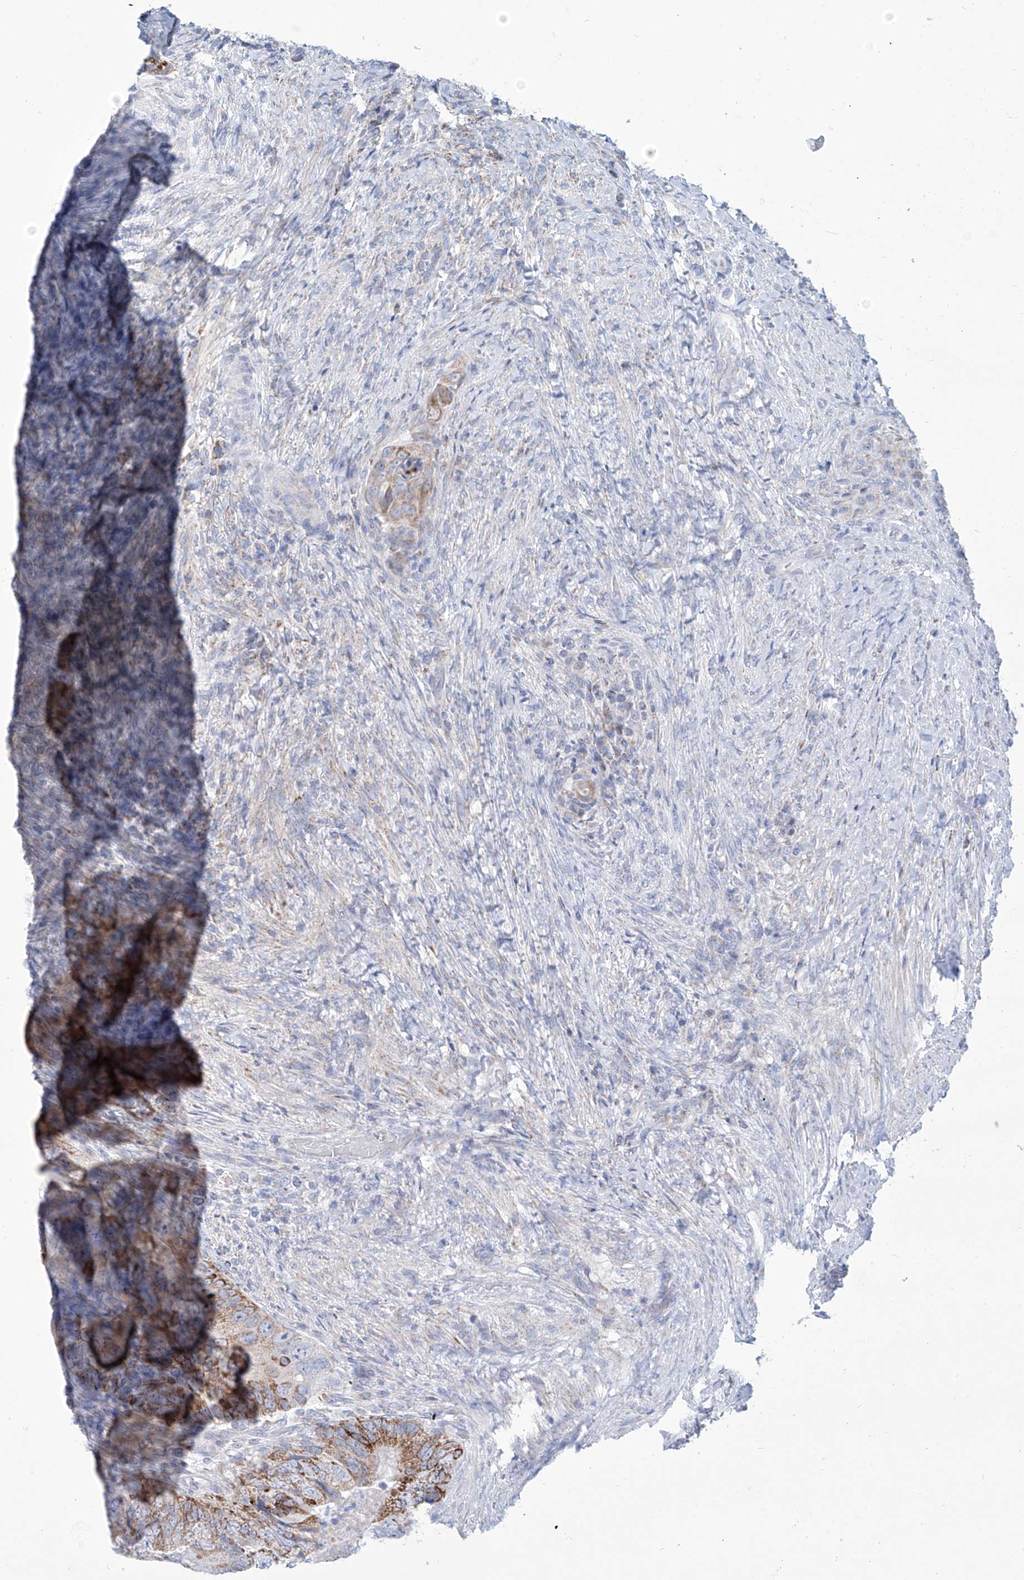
{"staining": {"intensity": "strong", "quantity": "<25%", "location": "cytoplasmic/membranous"}, "tissue": "colorectal cancer", "cell_type": "Tumor cells", "image_type": "cancer", "snomed": [{"axis": "morphology", "description": "Adenocarcinoma, NOS"}, {"axis": "topography", "description": "Rectum"}], "caption": "This histopathology image displays immunohistochemistry (IHC) staining of human adenocarcinoma (colorectal), with medium strong cytoplasmic/membranous expression in about <25% of tumor cells.", "gene": "ALDH6A1", "patient": {"sex": "male", "age": 63}}